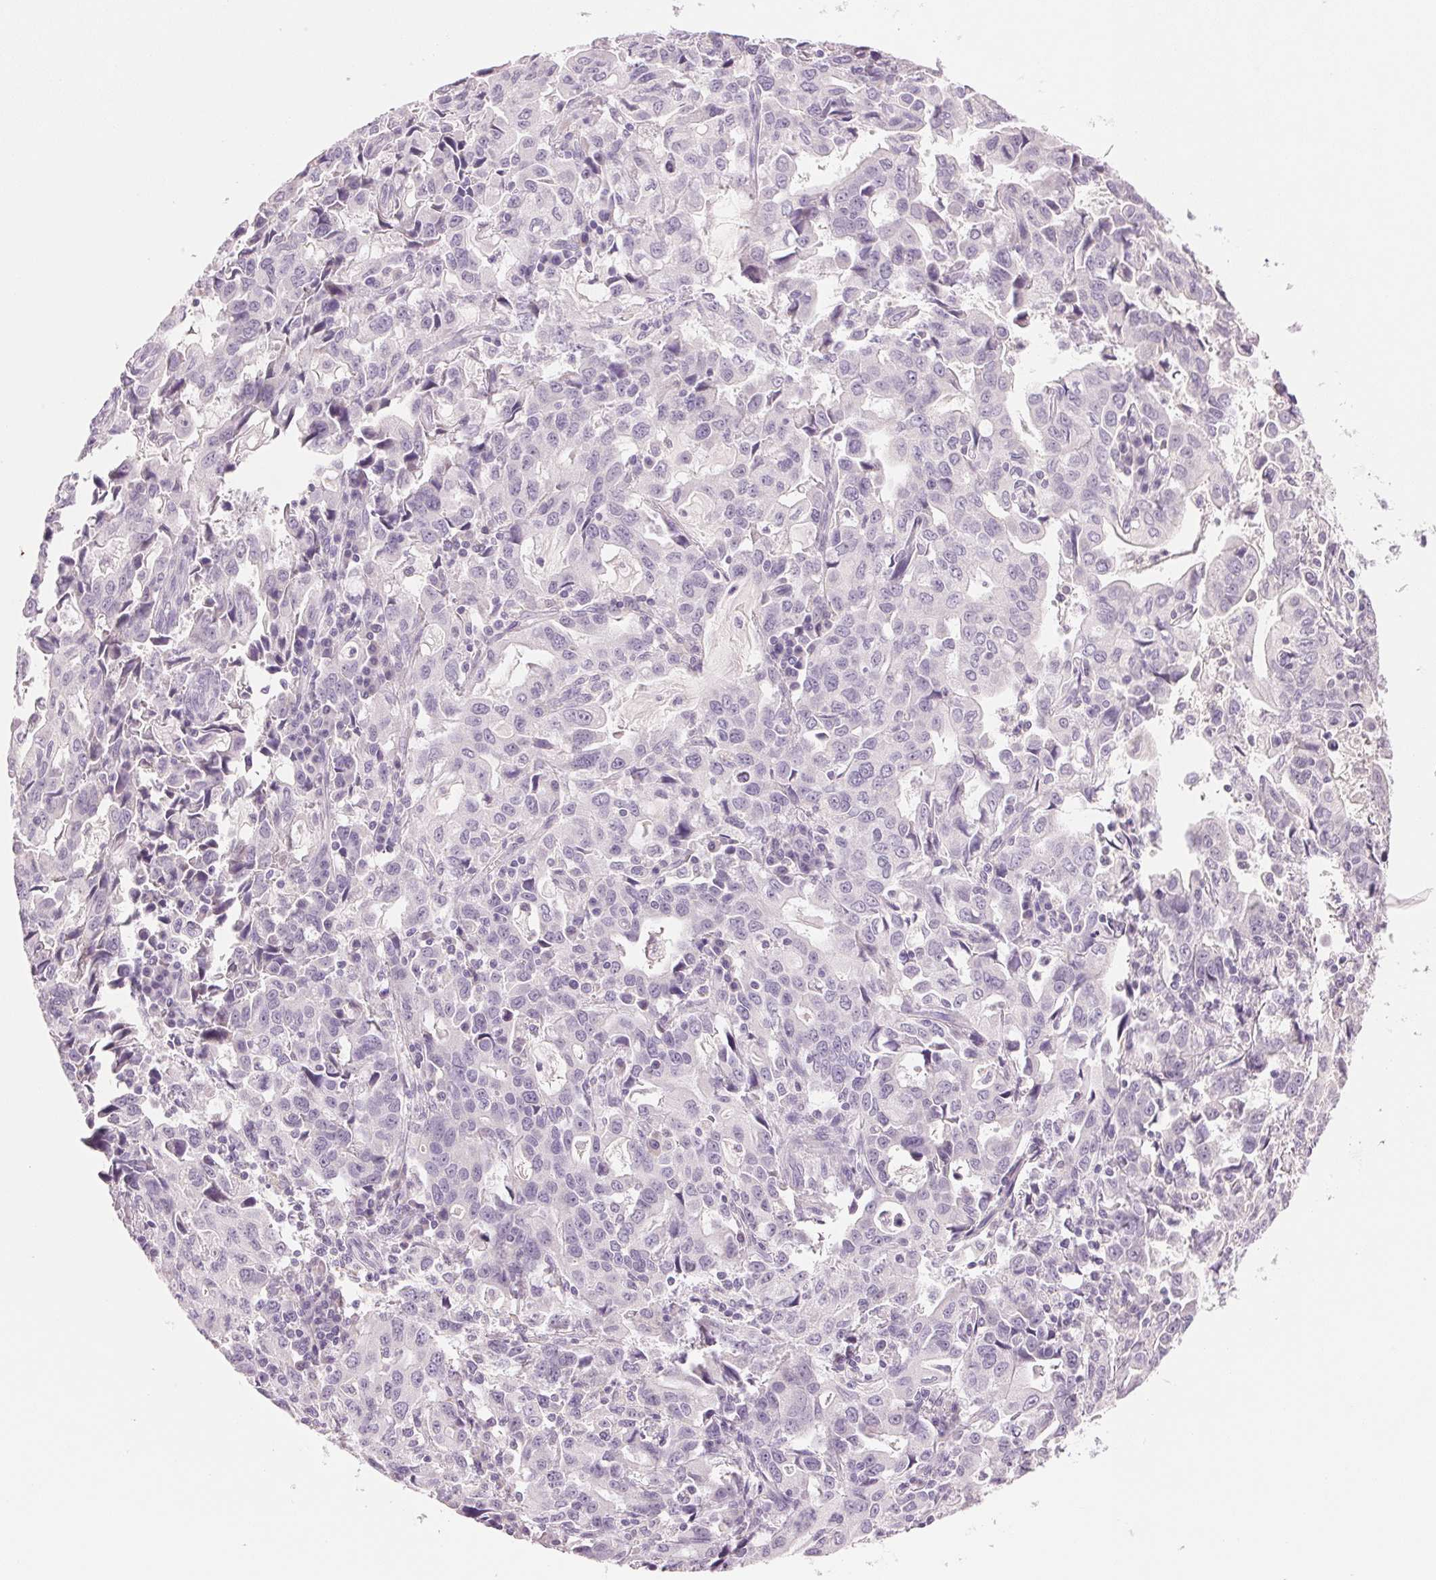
{"staining": {"intensity": "negative", "quantity": "none", "location": "none"}, "tissue": "stomach cancer", "cell_type": "Tumor cells", "image_type": "cancer", "snomed": [{"axis": "morphology", "description": "Adenocarcinoma, NOS"}, {"axis": "topography", "description": "Stomach, upper"}], "caption": "Immunohistochemical staining of human stomach cancer shows no significant expression in tumor cells.", "gene": "CYP11B1", "patient": {"sex": "male", "age": 85}}